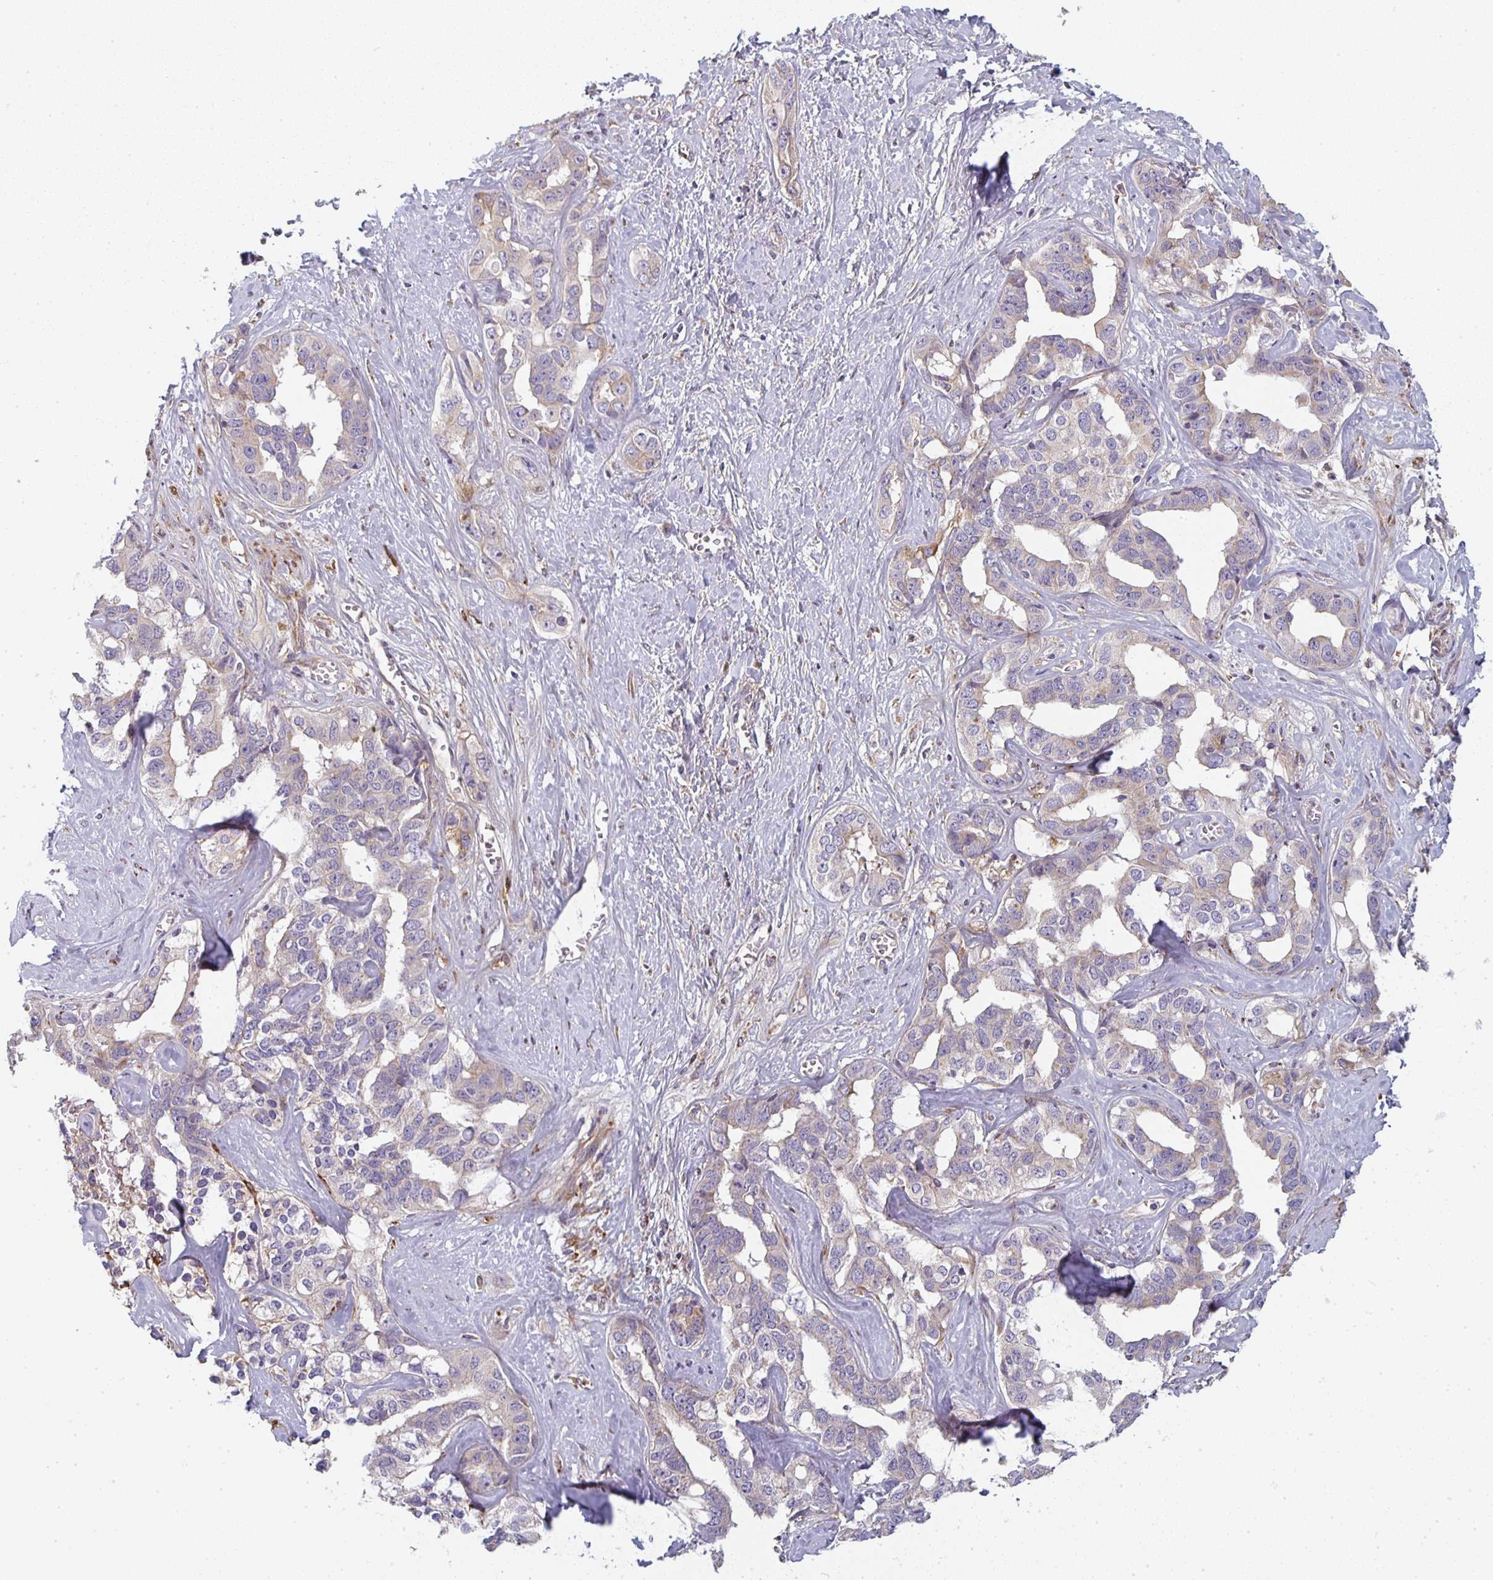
{"staining": {"intensity": "negative", "quantity": "none", "location": "none"}, "tissue": "liver cancer", "cell_type": "Tumor cells", "image_type": "cancer", "snomed": [{"axis": "morphology", "description": "Cholangiocarcinoma"}, {"axis": "topography", "description": "Liver"}], "caption": "DAB immunohistochemical staining of cholangiocarcinoma (liver) shows no significant positivity in tumor cells.", "gene": "CTHRC1", "patient": {"sex": "male", "age": 59}}